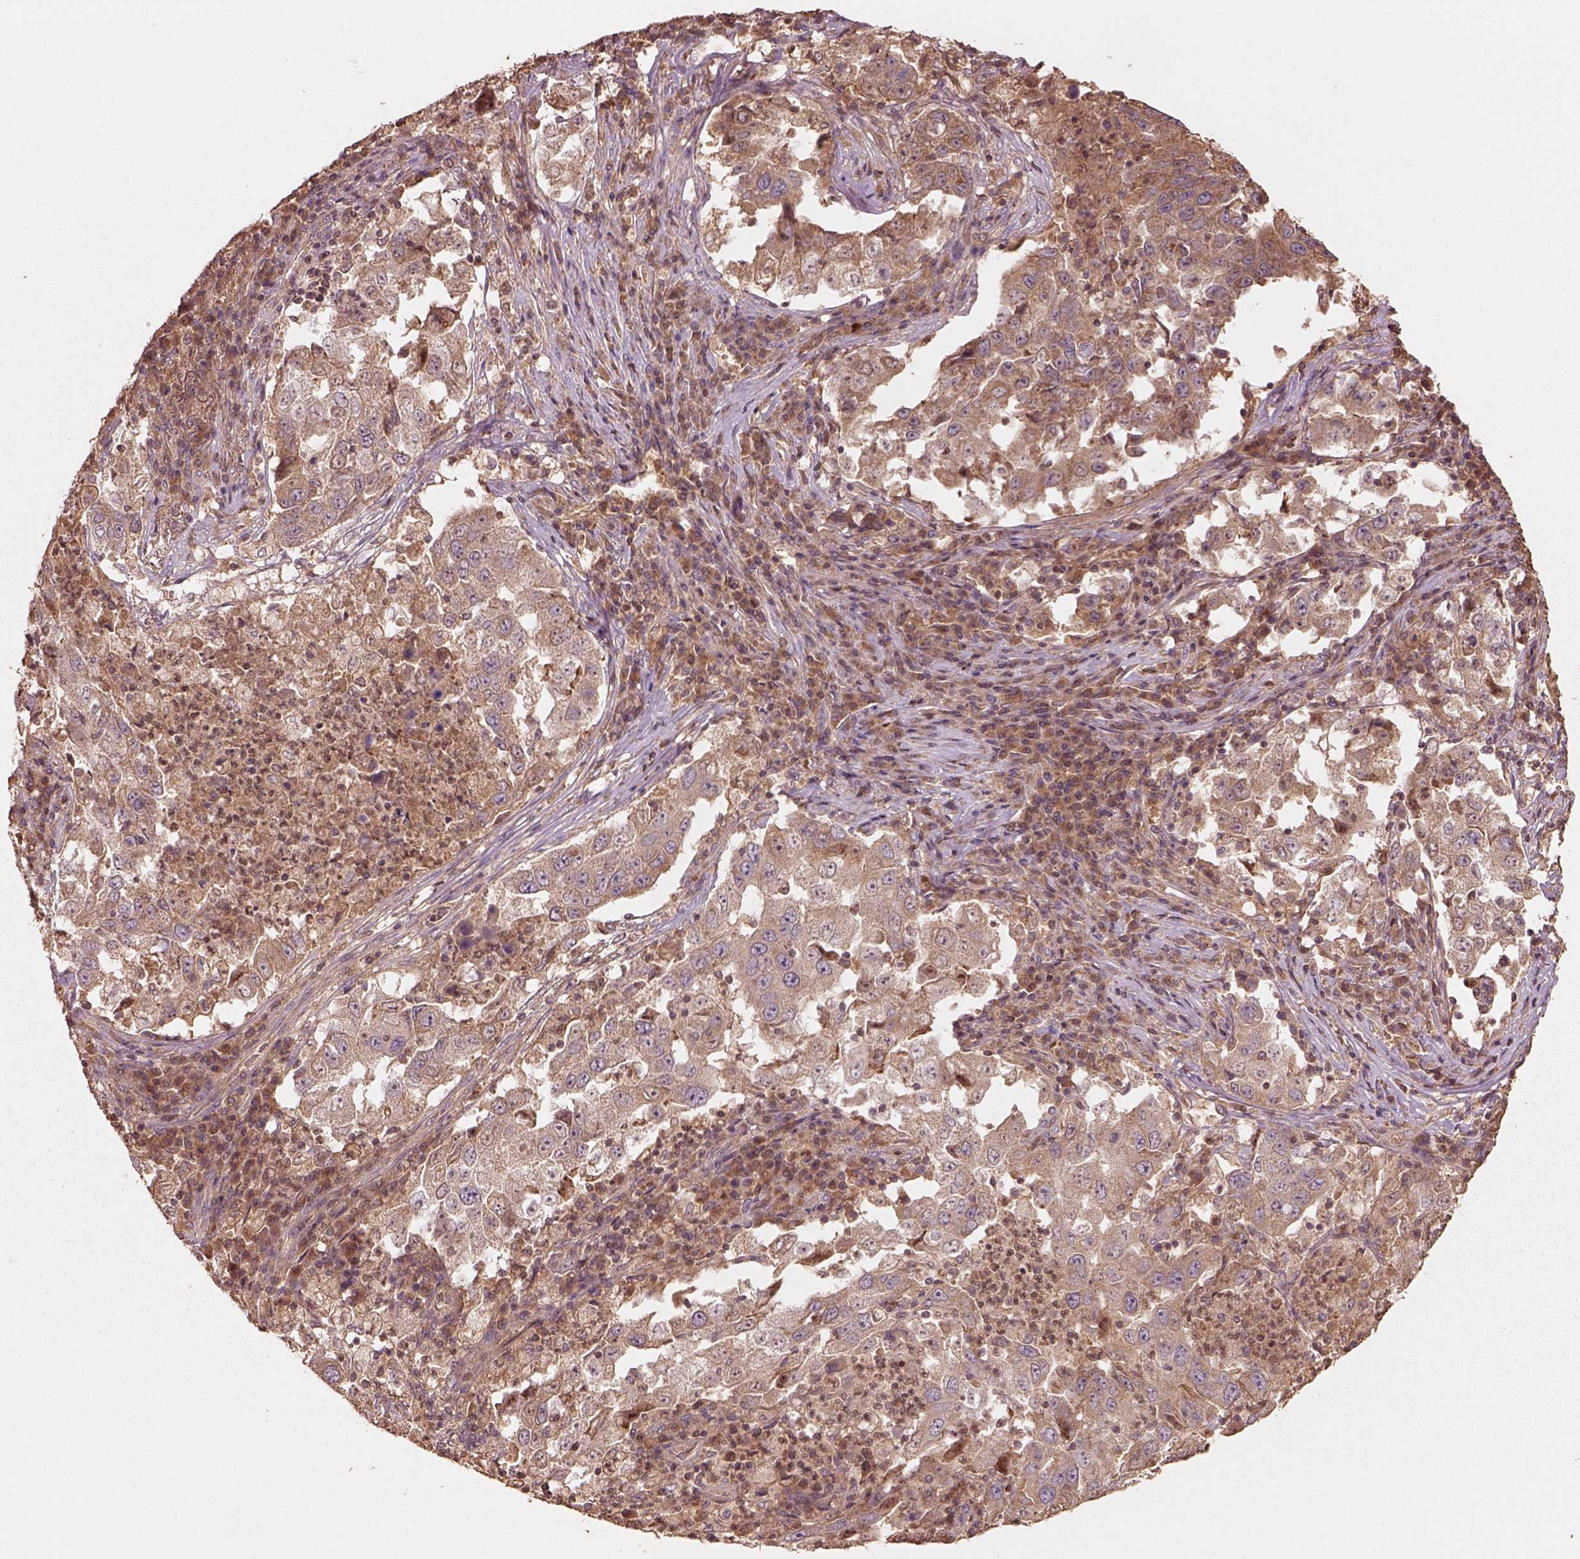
{"staining": {"intensity": "weak", "quantity": ">75%", "location": "cytoplasmic/membranous"}, "tissue": "lung cancer", "cell_type": "Tumor cells", "image_type": "cancer", "snomed": [{"axis": "morphology", "description": "Adenocarcinoma, NOS"}, {"axis": "topography", "description": "Lung"}], "caption": "DAB immunohistochemical staining of lung cancer displays weak cytoplasmic/membranous protein expression in about >75% of tumor cells.", "gene": "TRADD", "patient": {"sex": "male", "age": 73}}